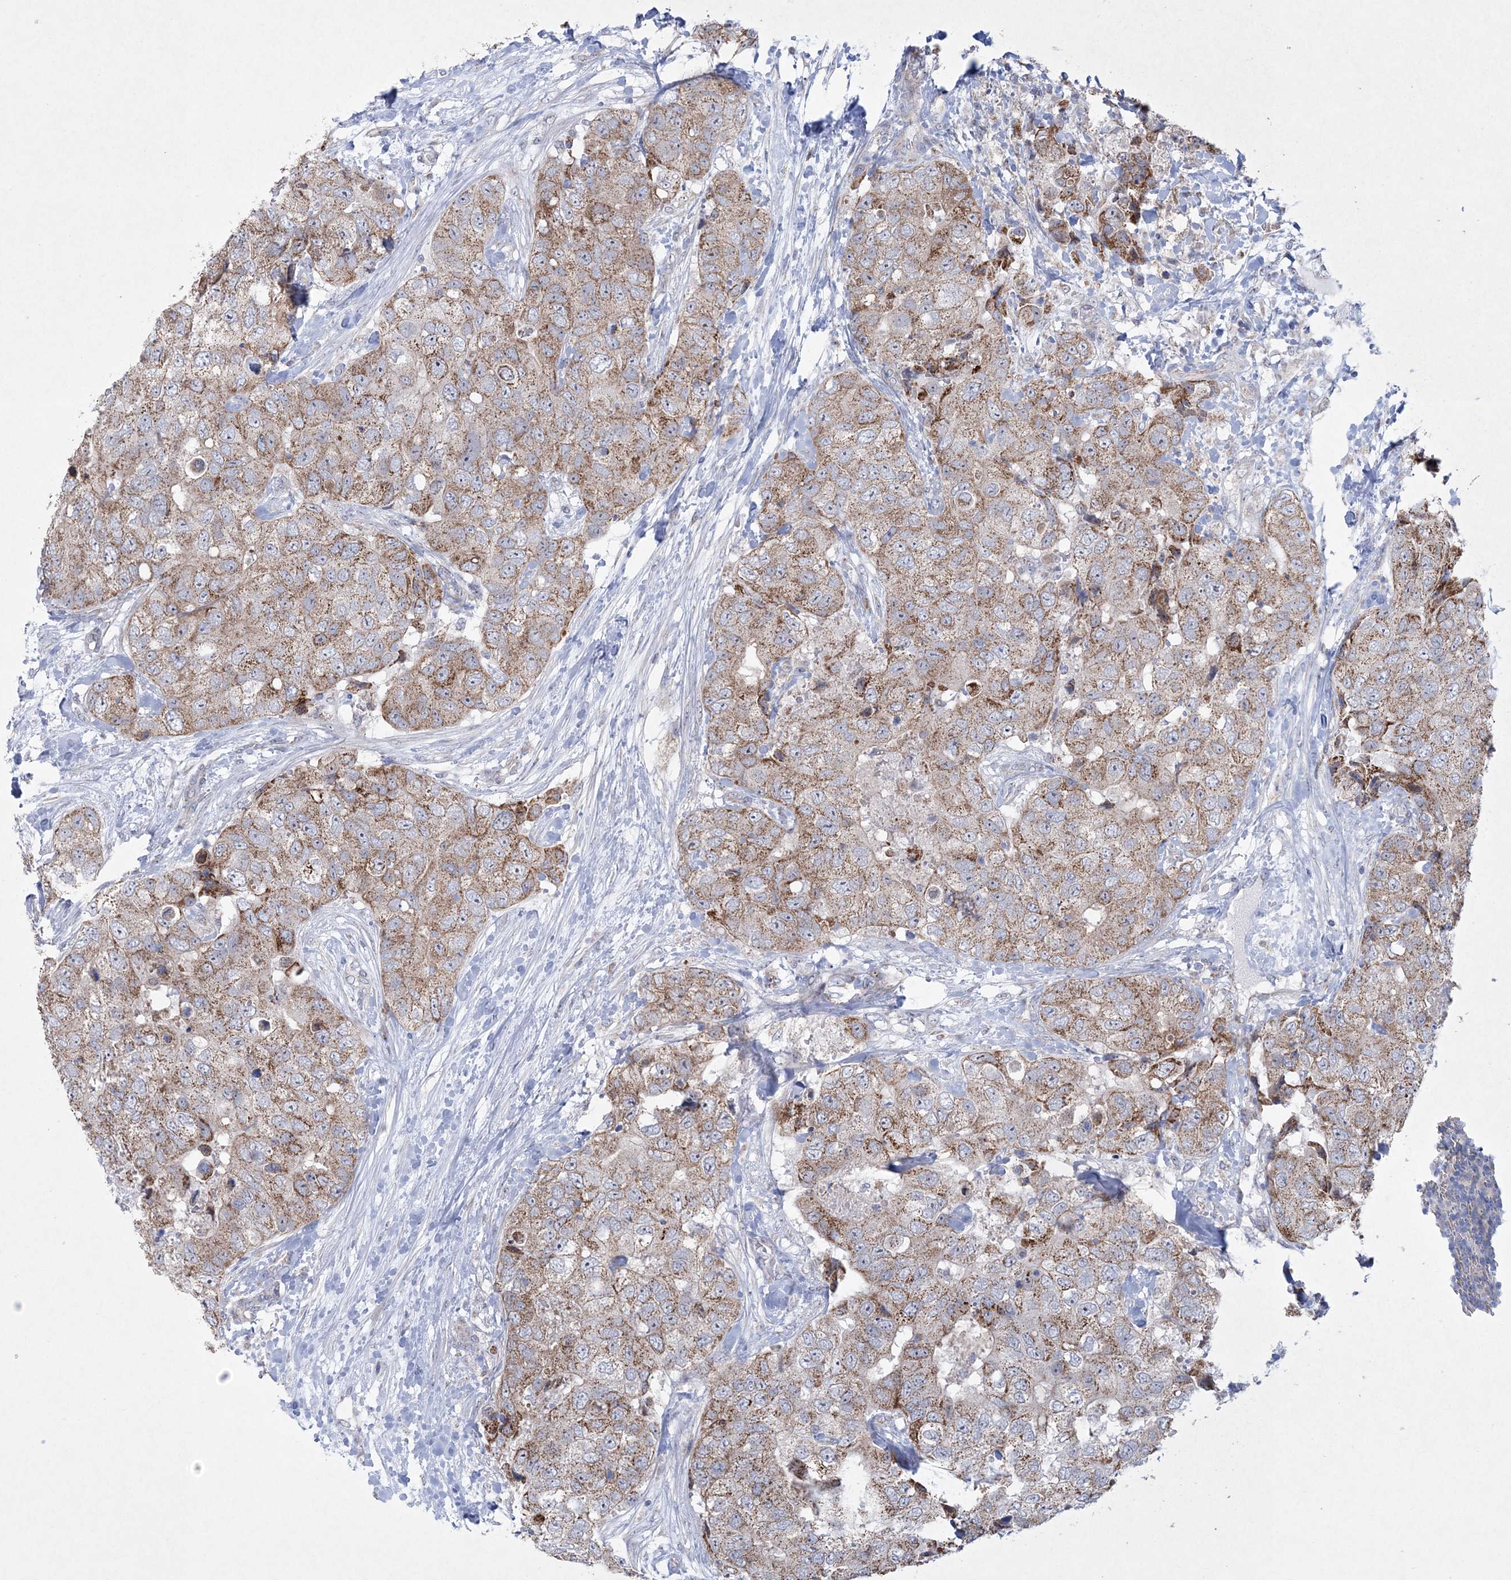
{"staining": {"intensity": "moderate", "quantity": ">75%", "location": "cytoplasmic/membranous"}, "tissue": "breast cancer", "cell_type": "Tumor cells", "image_type": "cancer", "snomed": [{"axis": "morphology", "description": "Duct carcinoma"}, {"axis": "topography", "description": "Breast"}], "caption": "Breast cancer (intraductal carcinoma) was stained to show a protein in brown. There is medium levels of moderate cytoplasmic/membranous staining in about >75% of tumor cells. Nuclei are stained in blue.", "gene": "CES4A", "patient": {"sex": "female", "age": 62}}